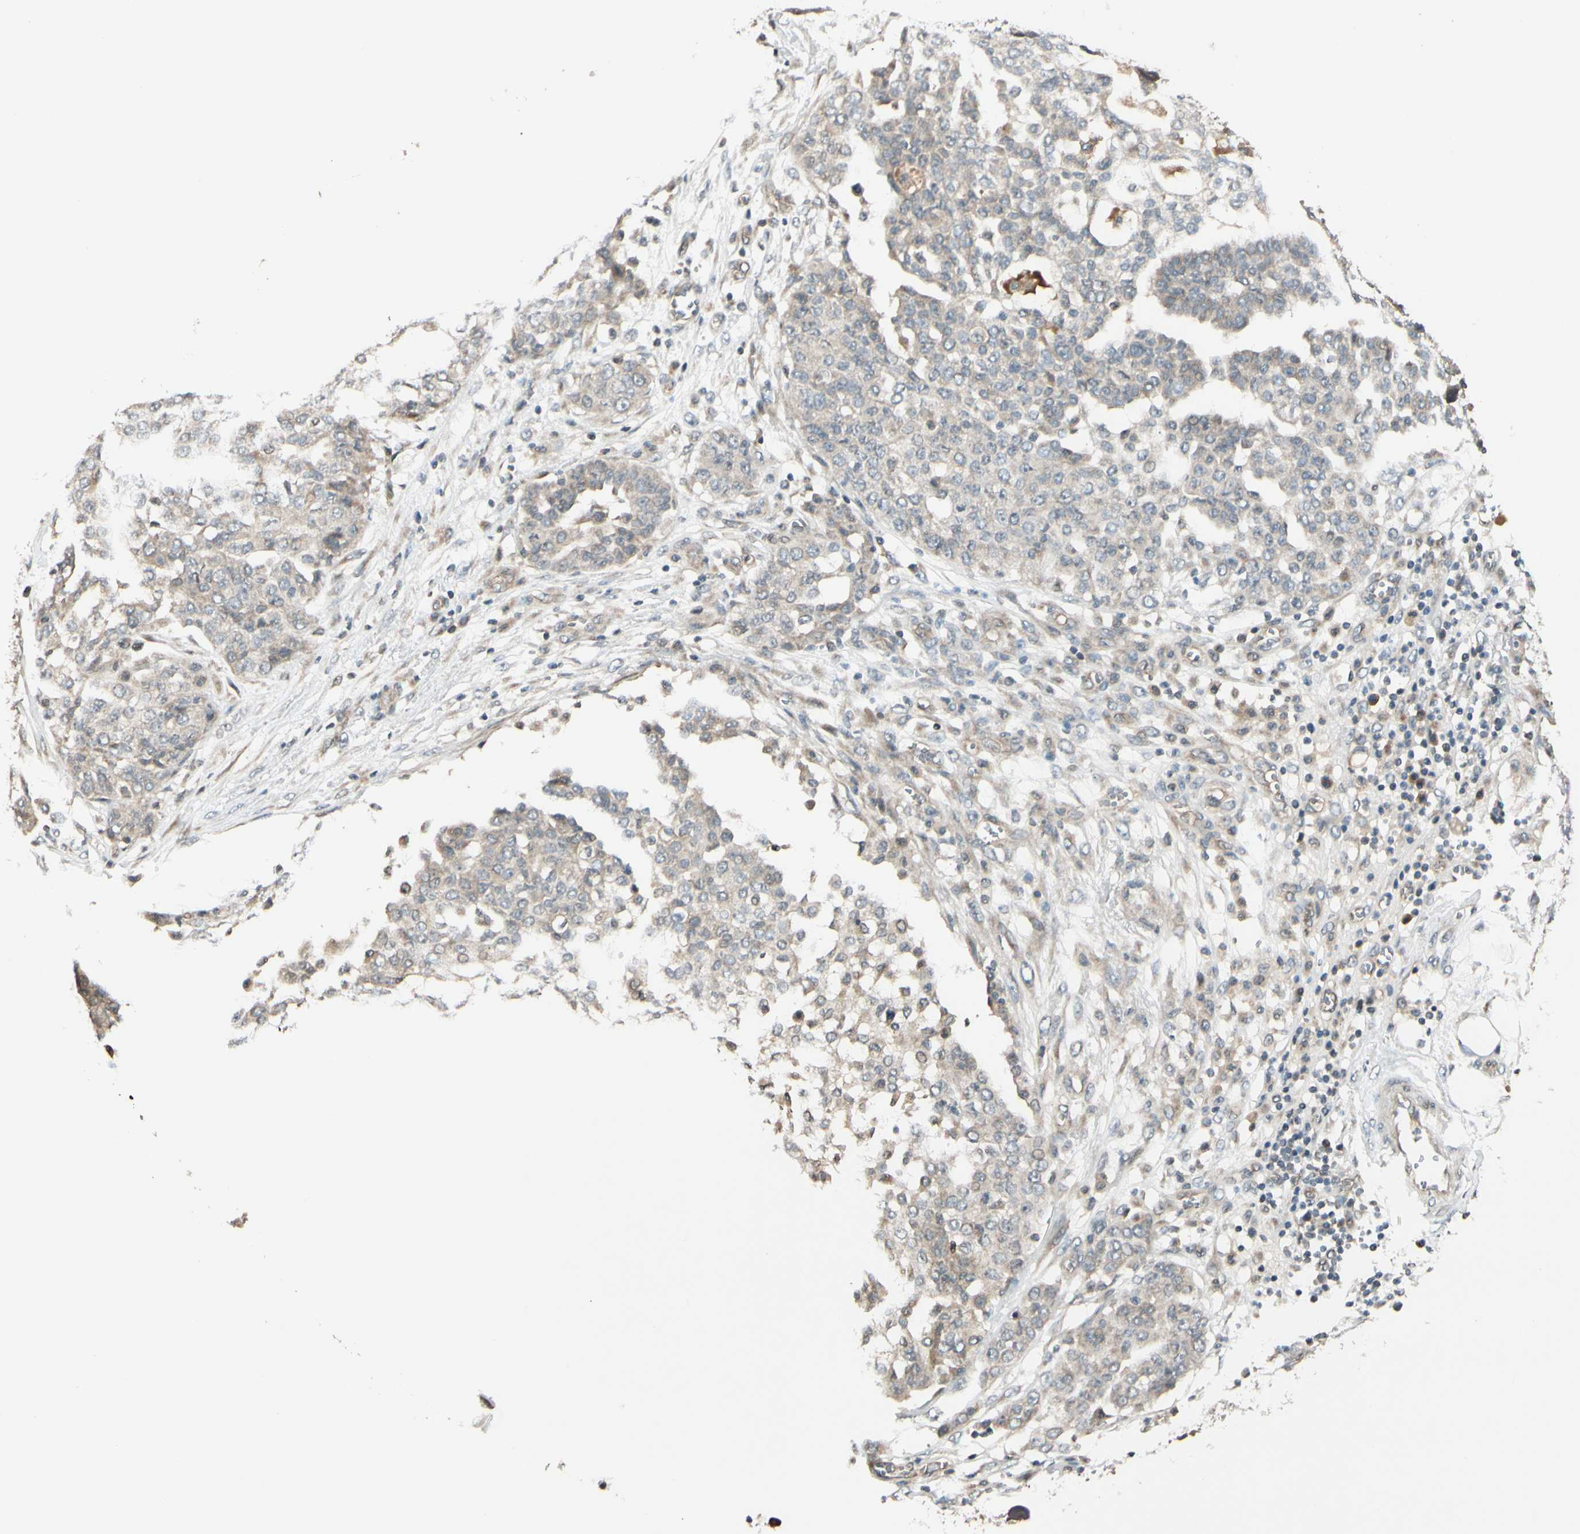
{"staining": {"intensity": "negative", "quantity": "none", "location": "none"}, "tissue": "ovarian cancer", "cell_type": "Tumor cells", "image_type": "cancer", "snomed": [{"axis": "morphology", "description": "Cystadenocarcinoma, serous, NOS"}, {"axis": "topography", "description": "Soft tissue"}, {"axis": "topography", "description": "Ovary"}], "caption": "Image shows no protein staining in tumor cells of ovarian serous cystadenocarcinoma tissue.", "gene": "FGF10", "patient": {"sex": "female", "age": 57}}